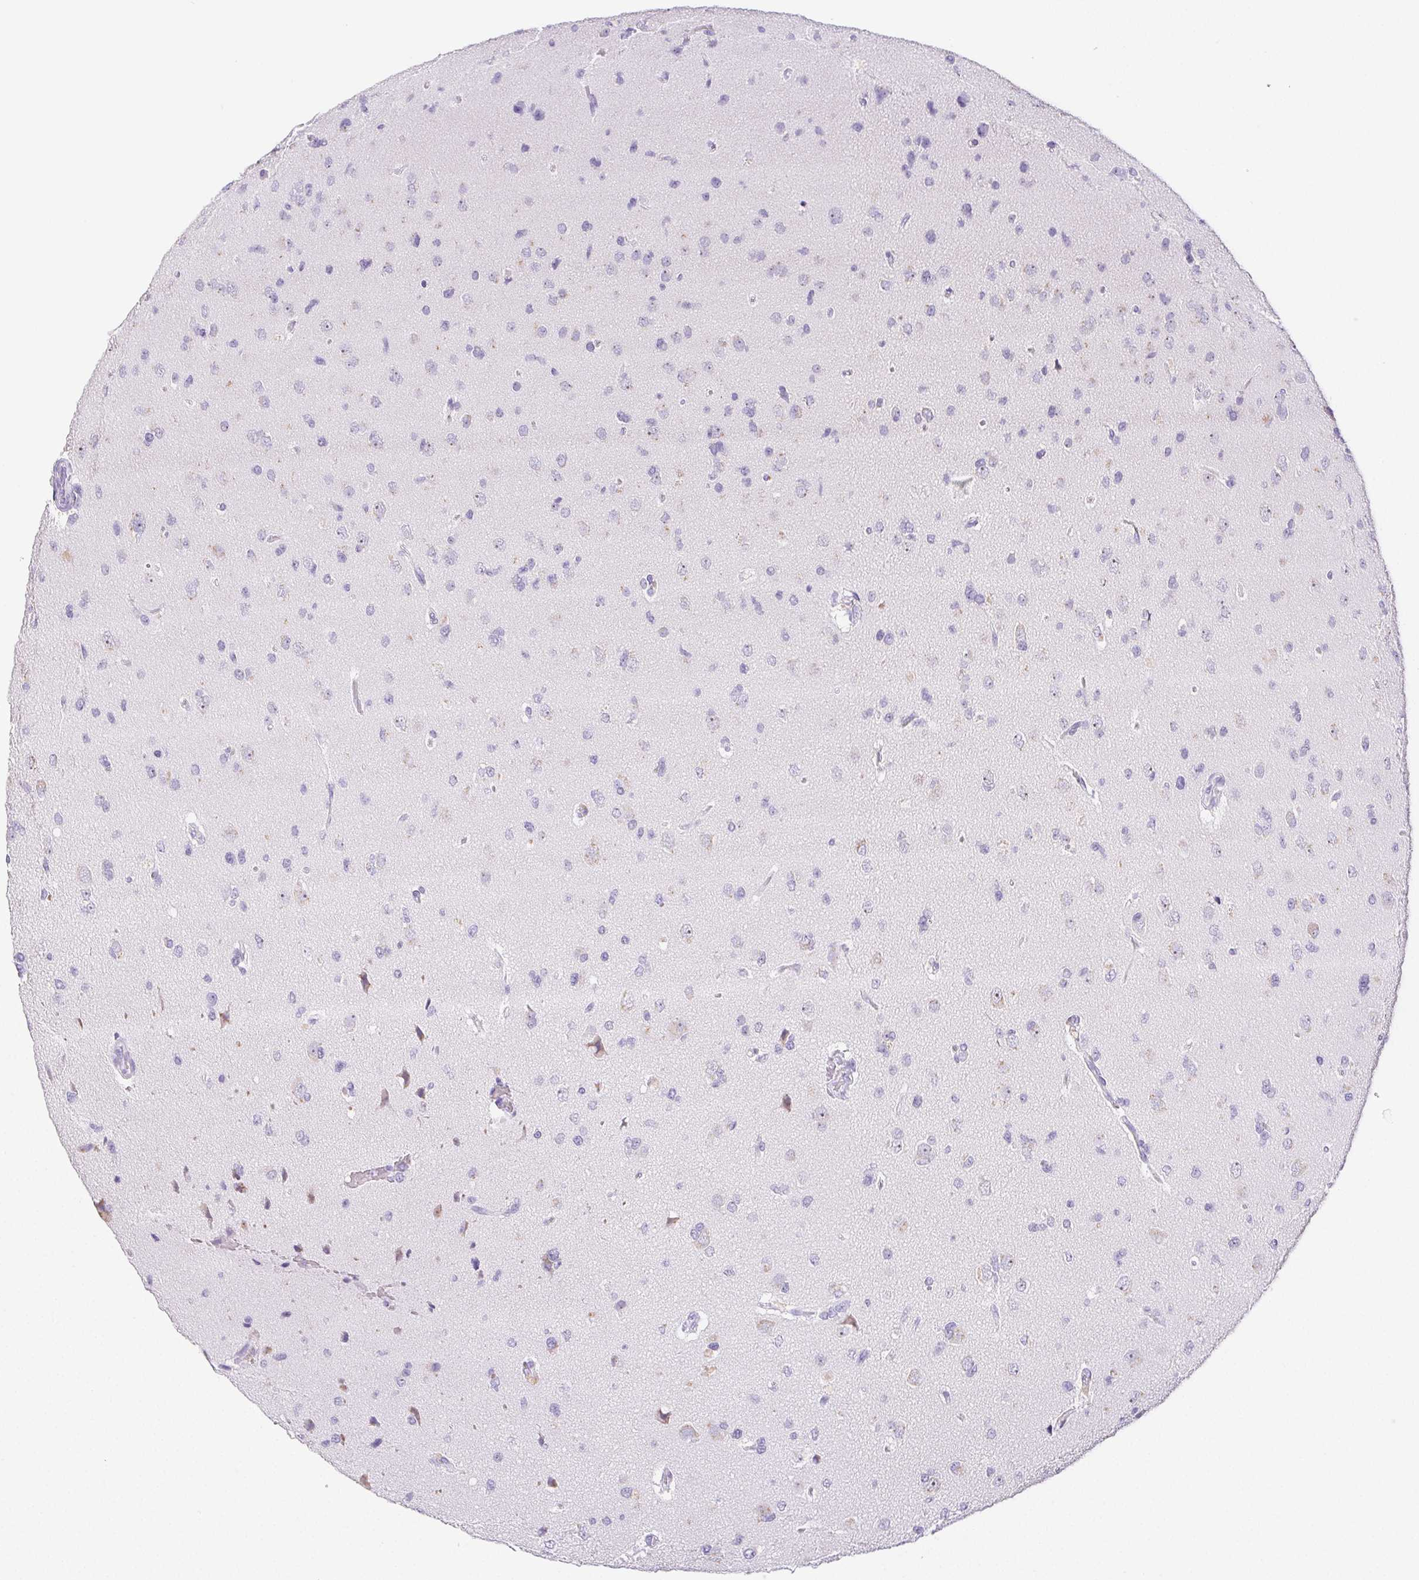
{"staining": {"intensity": "negative", "quantity": "none", "location": "none"}, "tissue": "glioma", "cell_type": "Tumor cells", "image_type": "cancer", "snomed": [{"axis": "morphology", "description": "Glioma, malignant, Low grade"}, {"axis": "topography", "description": "Brain"}], "caption": "Immunohistochemistry image of human low-grade glioma (malignant) stained for a protein (brown), which demonstrates no staining in tumor cells.", "gene": "ST8SIA3", "patient": {"sex": "female", "age": 55}}